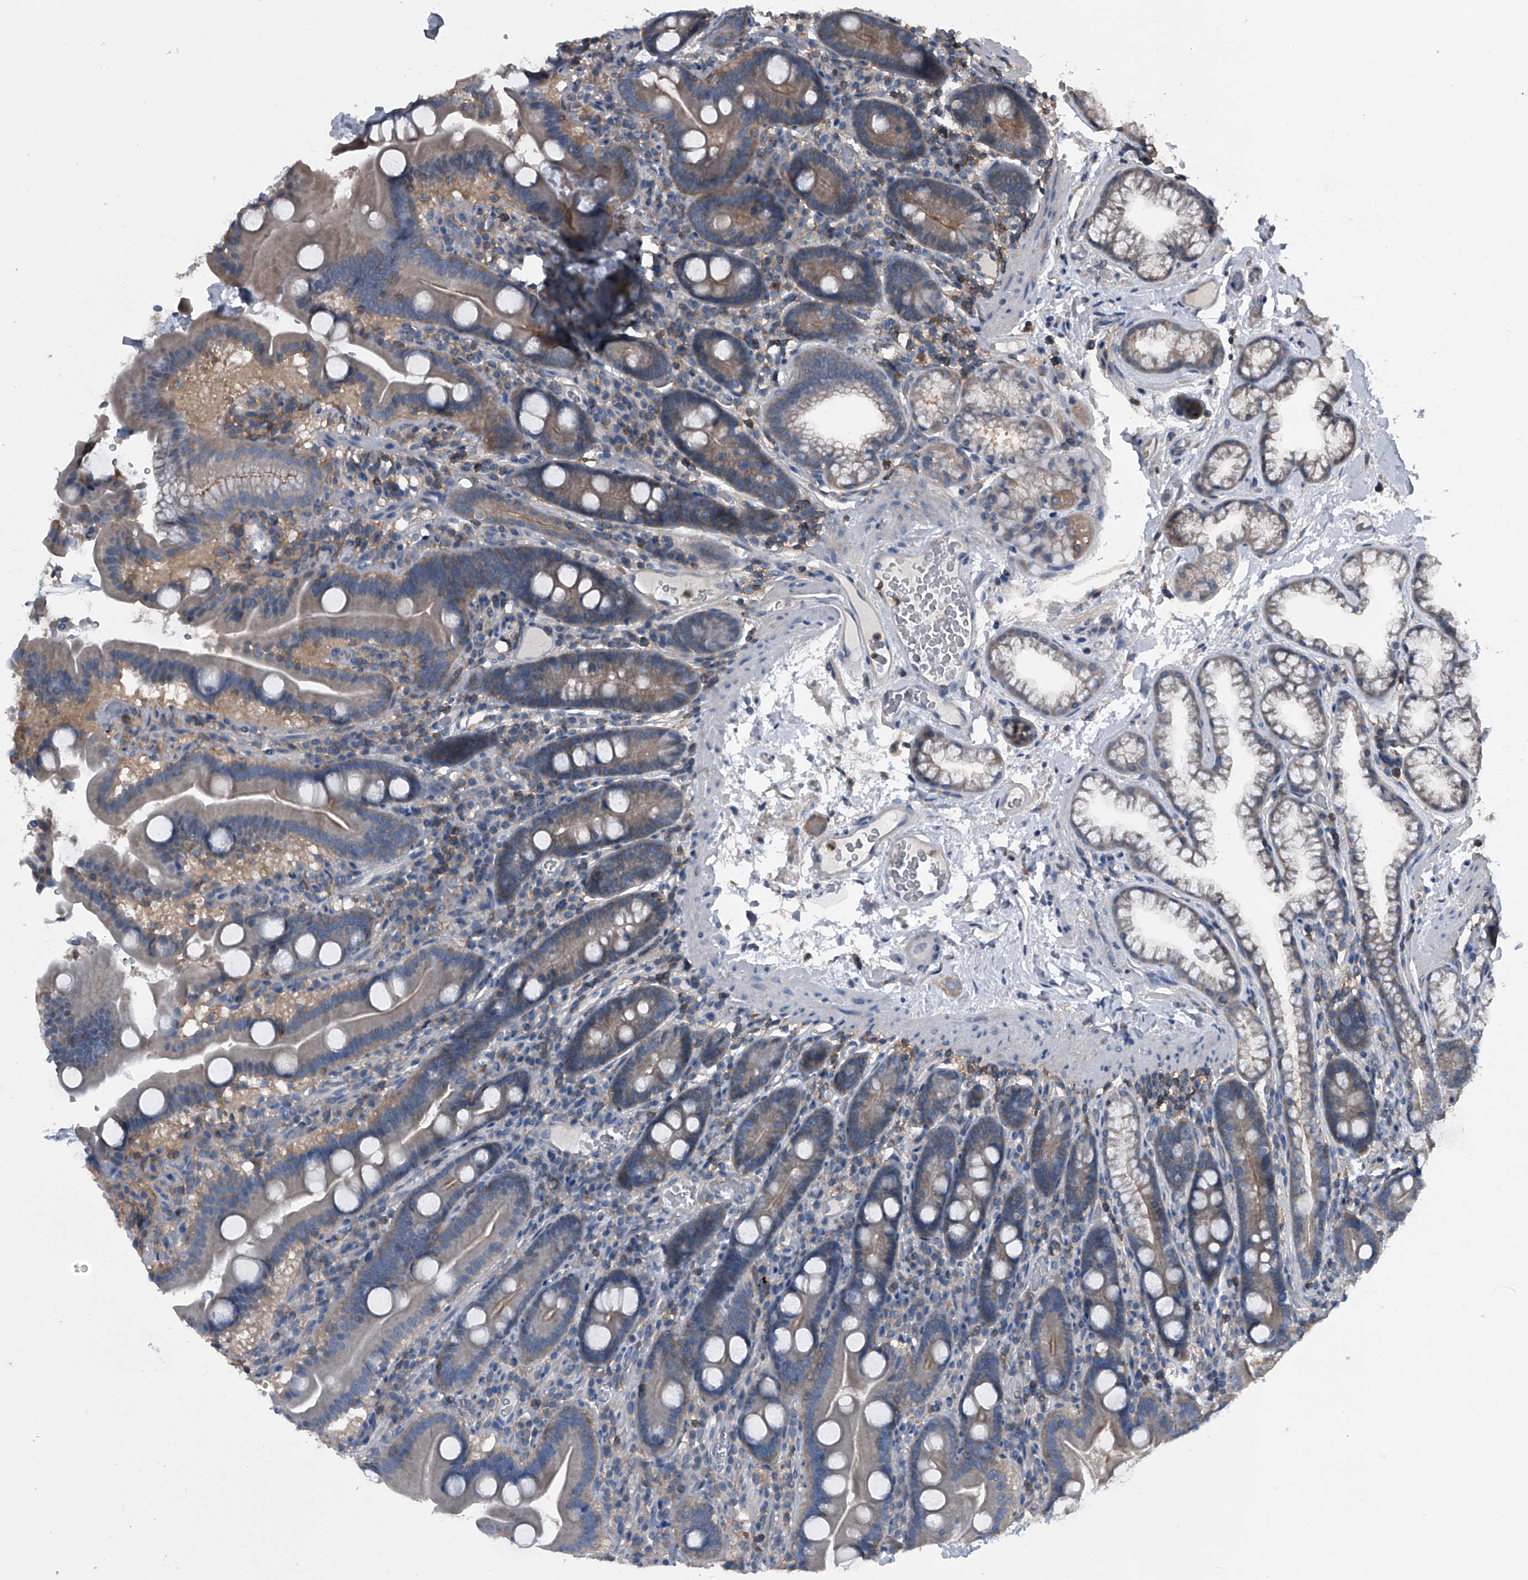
{"staining": {"intensity": "weak", "quantity": "<25%", "location": "cytoplasmic/membranous"}, "tissue": "duodenum", "cell_type": "Glandular cells", "image_type": "normal", "snomed": [{"axis": "morphology", "description": "Normal tissue, NOS"}, {"axis": "topography", "description": "Duodenum"}], "caption": "Glandular cells show no significant staining in normal duodenum. (Immunohistochemistry, brightfield microscopy, high magnification).", "gene": "PIP5K1A", "patient": {"sex": "male", "age": 55}}